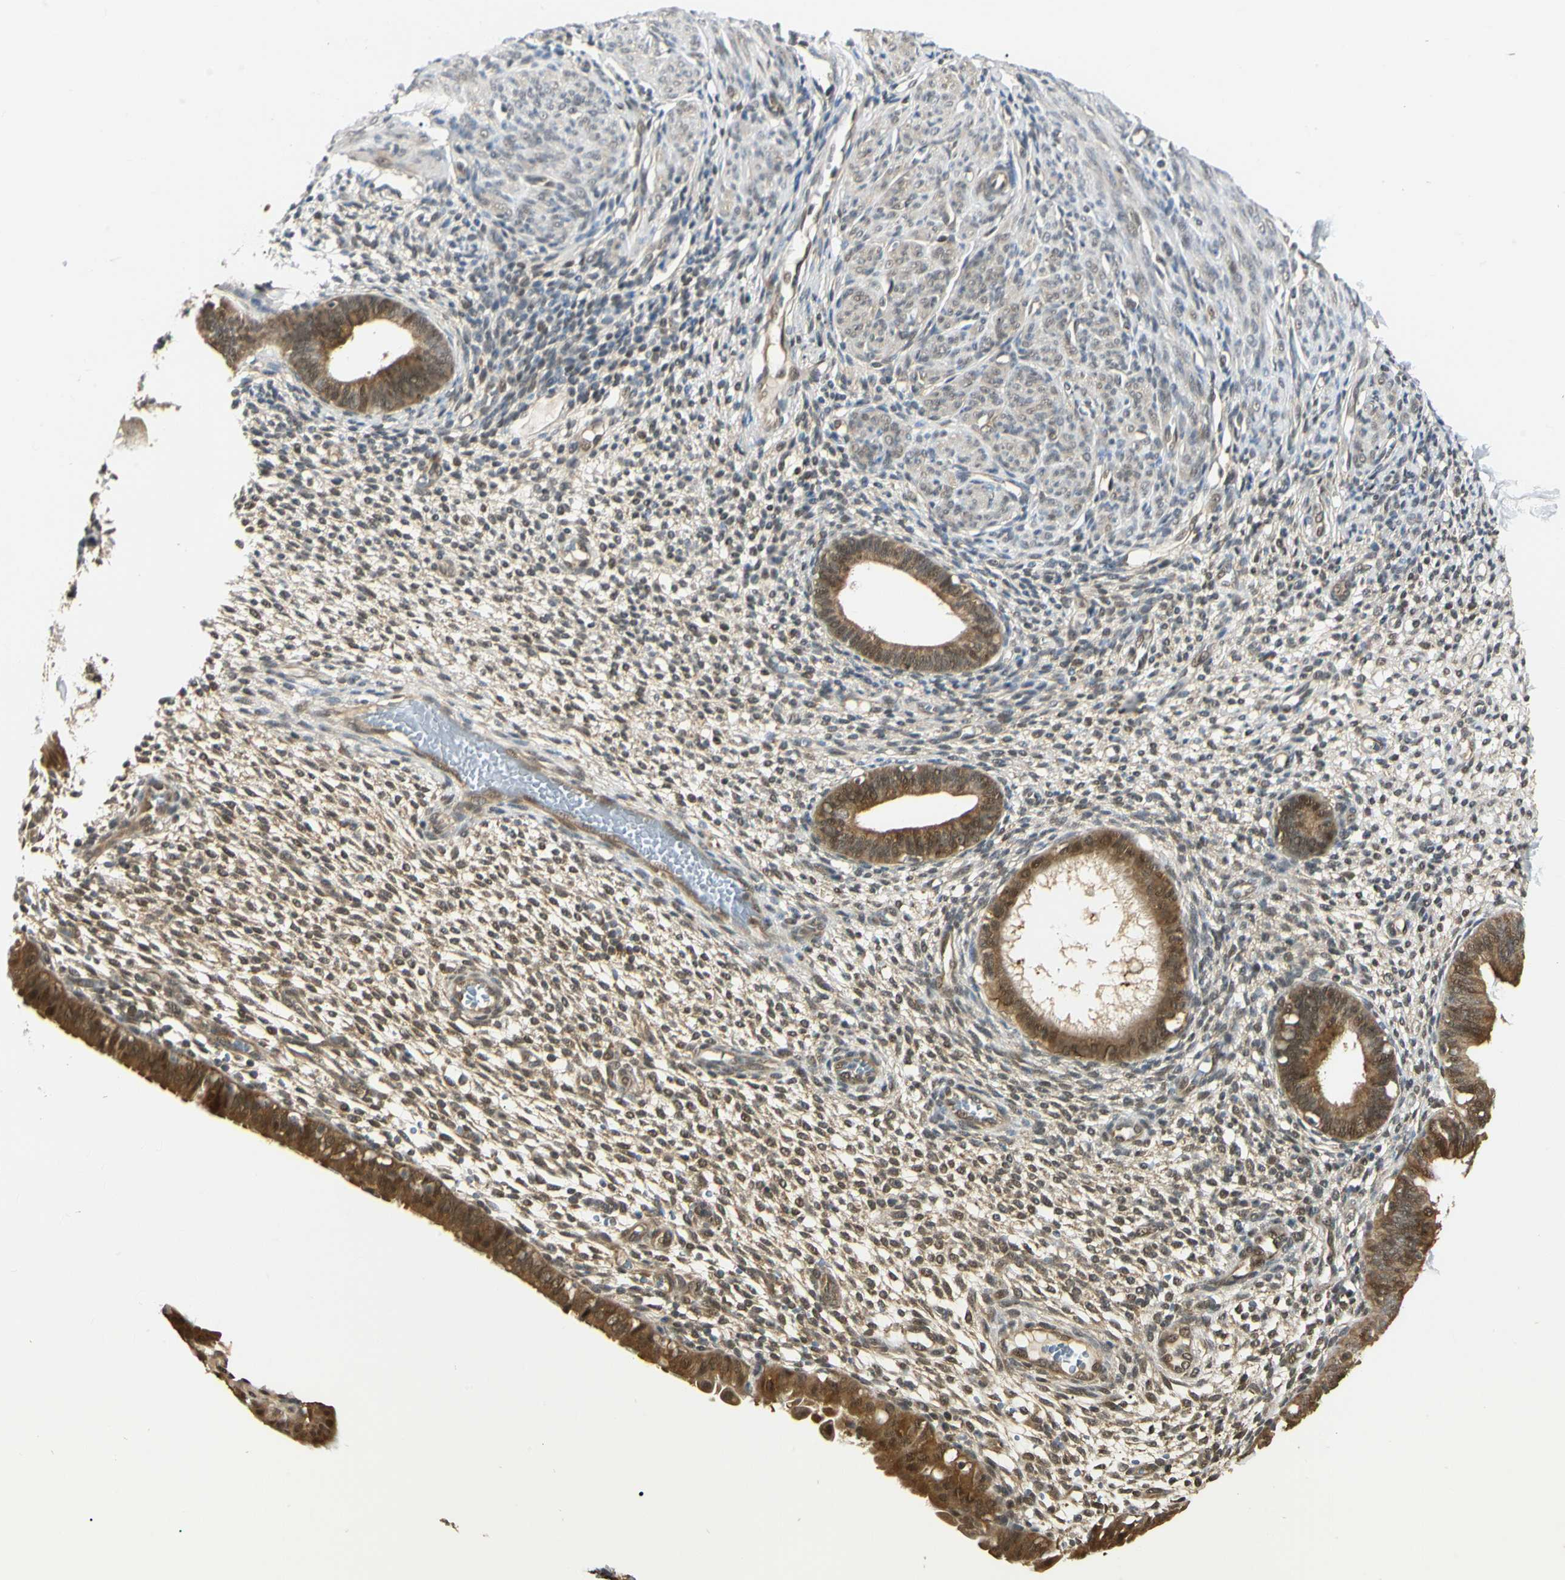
{"staining": {"intensity": "moderate", "quantity": "<25%", "location": "nuclear"}, "tissue": "endometrium", "cell_type": "Cells in endometrial stroma", "image_type": "normal", "snomed": [{"axis": "morphology", "description": "Normal tissue, NOS"}, {"axis": "topography", "description": "Endometrium"}], "caption": "Immunohistochemical staining of unremarkable endometrium displays low levels of moderate nuclear staining in approximately <25% of cells in endometrial stroma.", "gene": "UBE2Z", "patient": {"sex": "female", "age": 61}}